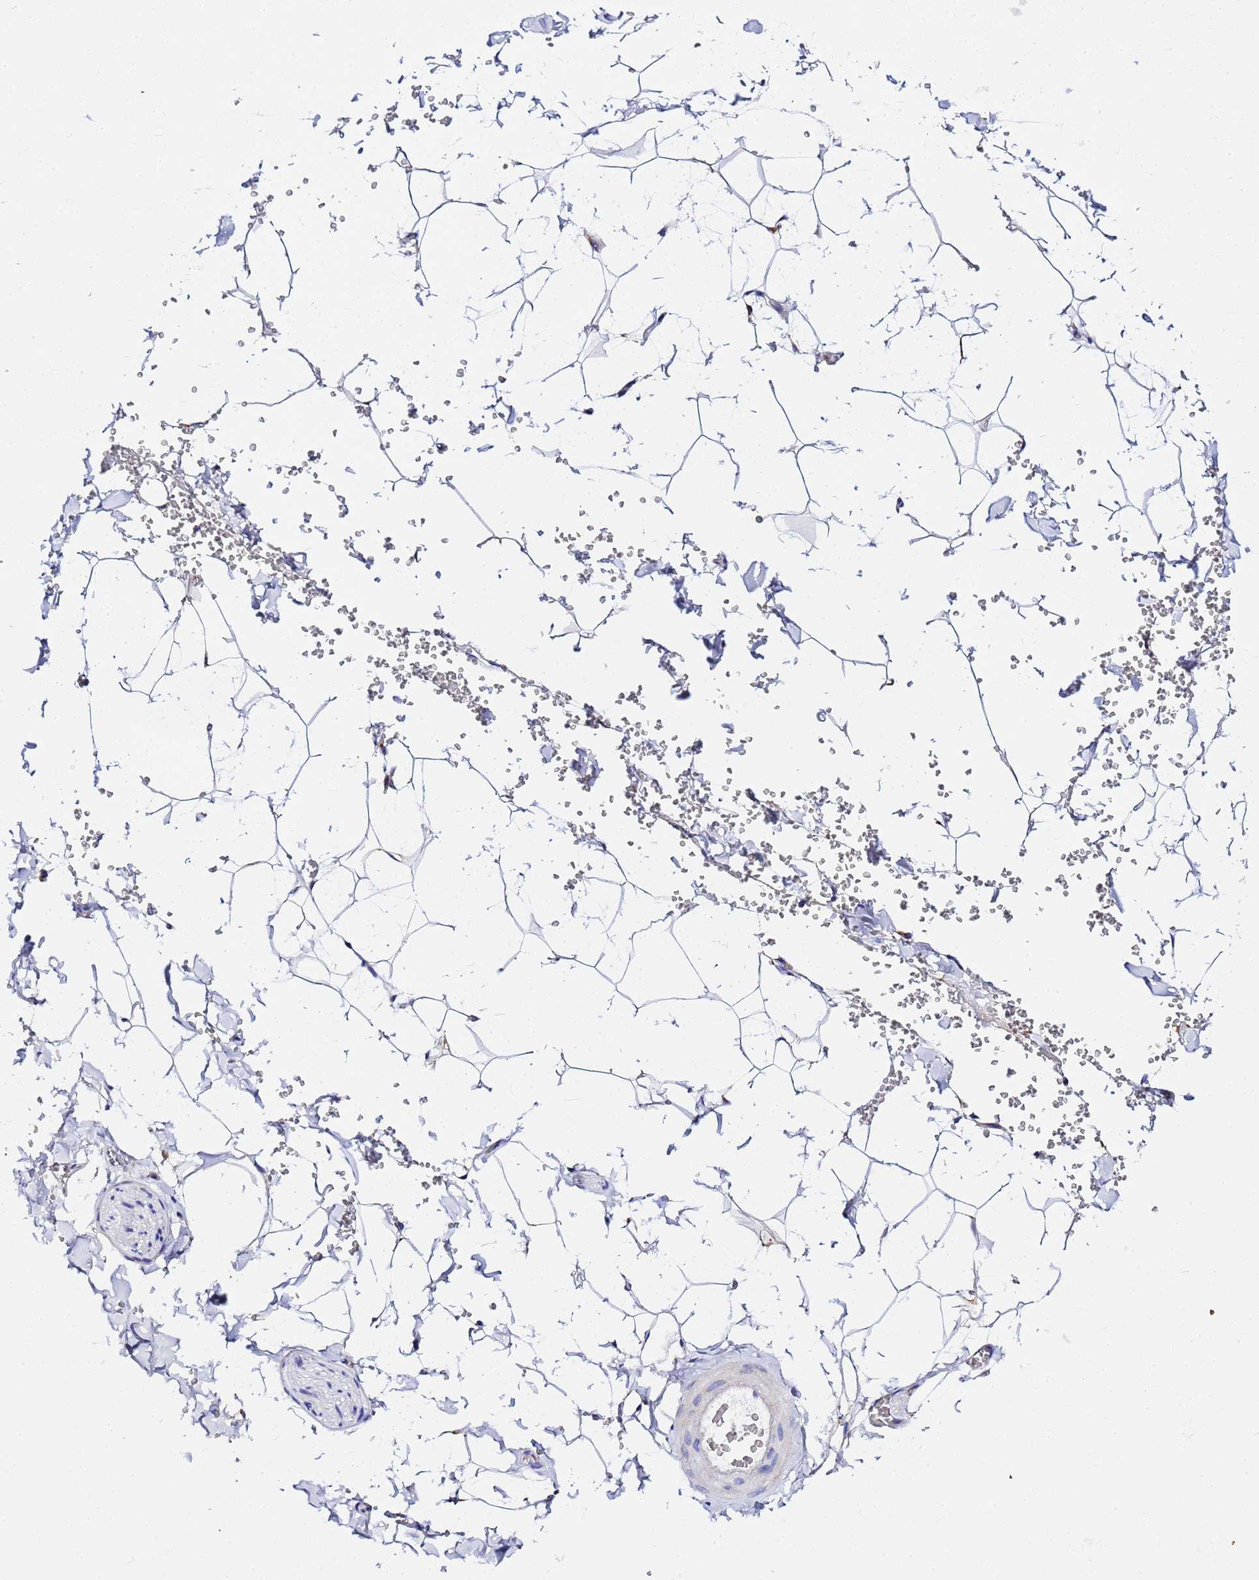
{"staining": {"intensity": "negative", "quantity": "none", "location": "none"}, "tissue": "adipose tissue", "cell_type": "Adipocytes", "image_type": "normal", "snomed": [{"axis": "morphology", "description": "Normal tissue, NOS"}, {"axis": "topography", "description": "Gallbladder"}, {"axis": "topography", "description": "Peripheral nerve tissue"}], "caption": "High power microscopy histopathology image of an immunohistochemistry histopathology image of unremarkable adipose tissue, revealing no significant expression in adipocytes. Nuclei are stained in blue.", "gene": "VTI1B", "patient": {"sex": "male", "age": 38}}